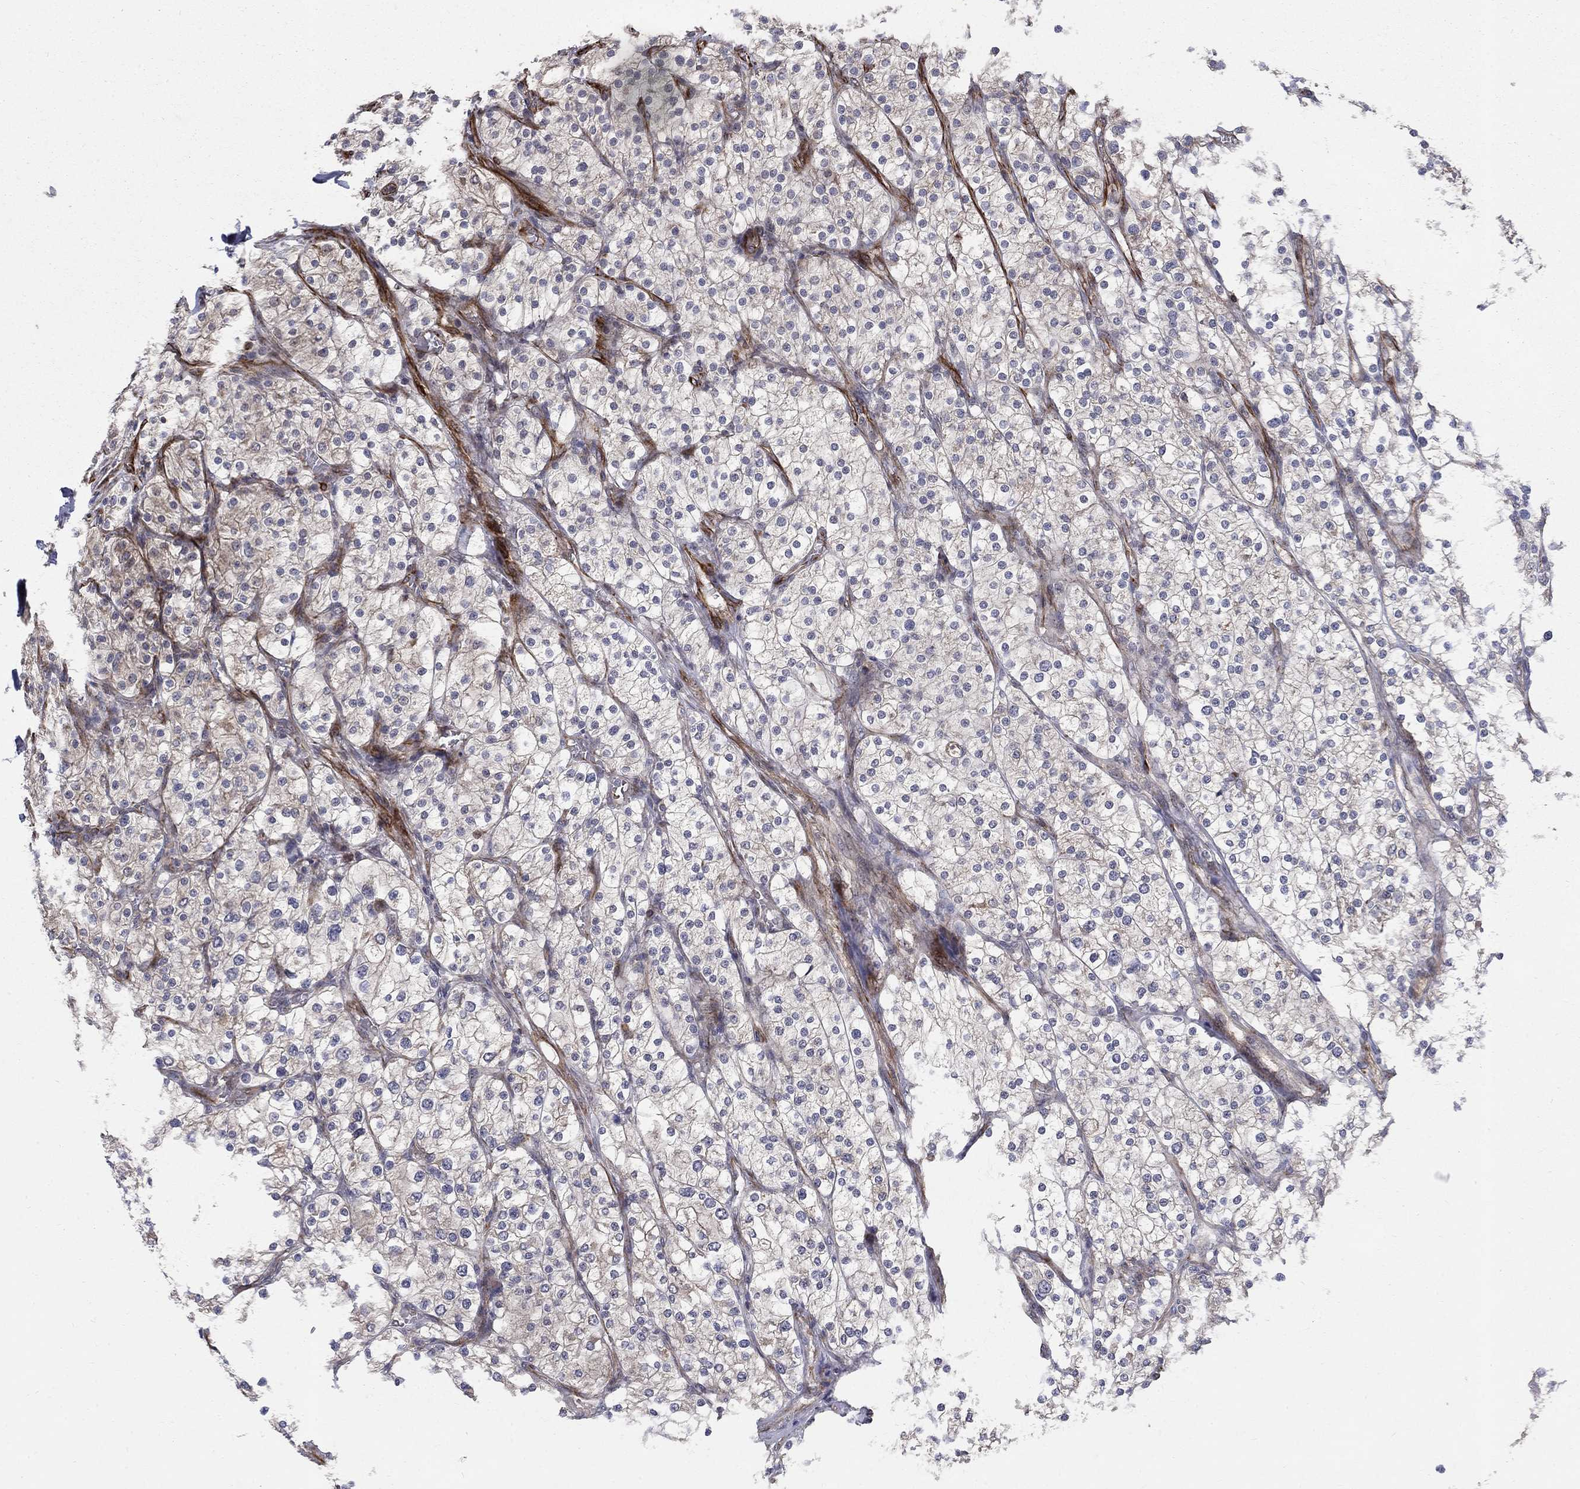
{"staining": {"intensity": "weak", "quantity": "<25%", "location": "cytoplasmic/membranous"}, "tissue": "renal cancer", "cell_type": "Tumor cells", "image_type": "cancer", "snomed": [{"axis": "morphology", "description": "Adenocarcinoma, NOS"}, {"axis": "topography", "description": "Kidney"}], "caption": "There is no significant staining in tumor cells of renal cancer.", "gene": "MSRA", "patient": {"sex": "male", "age": 80}}